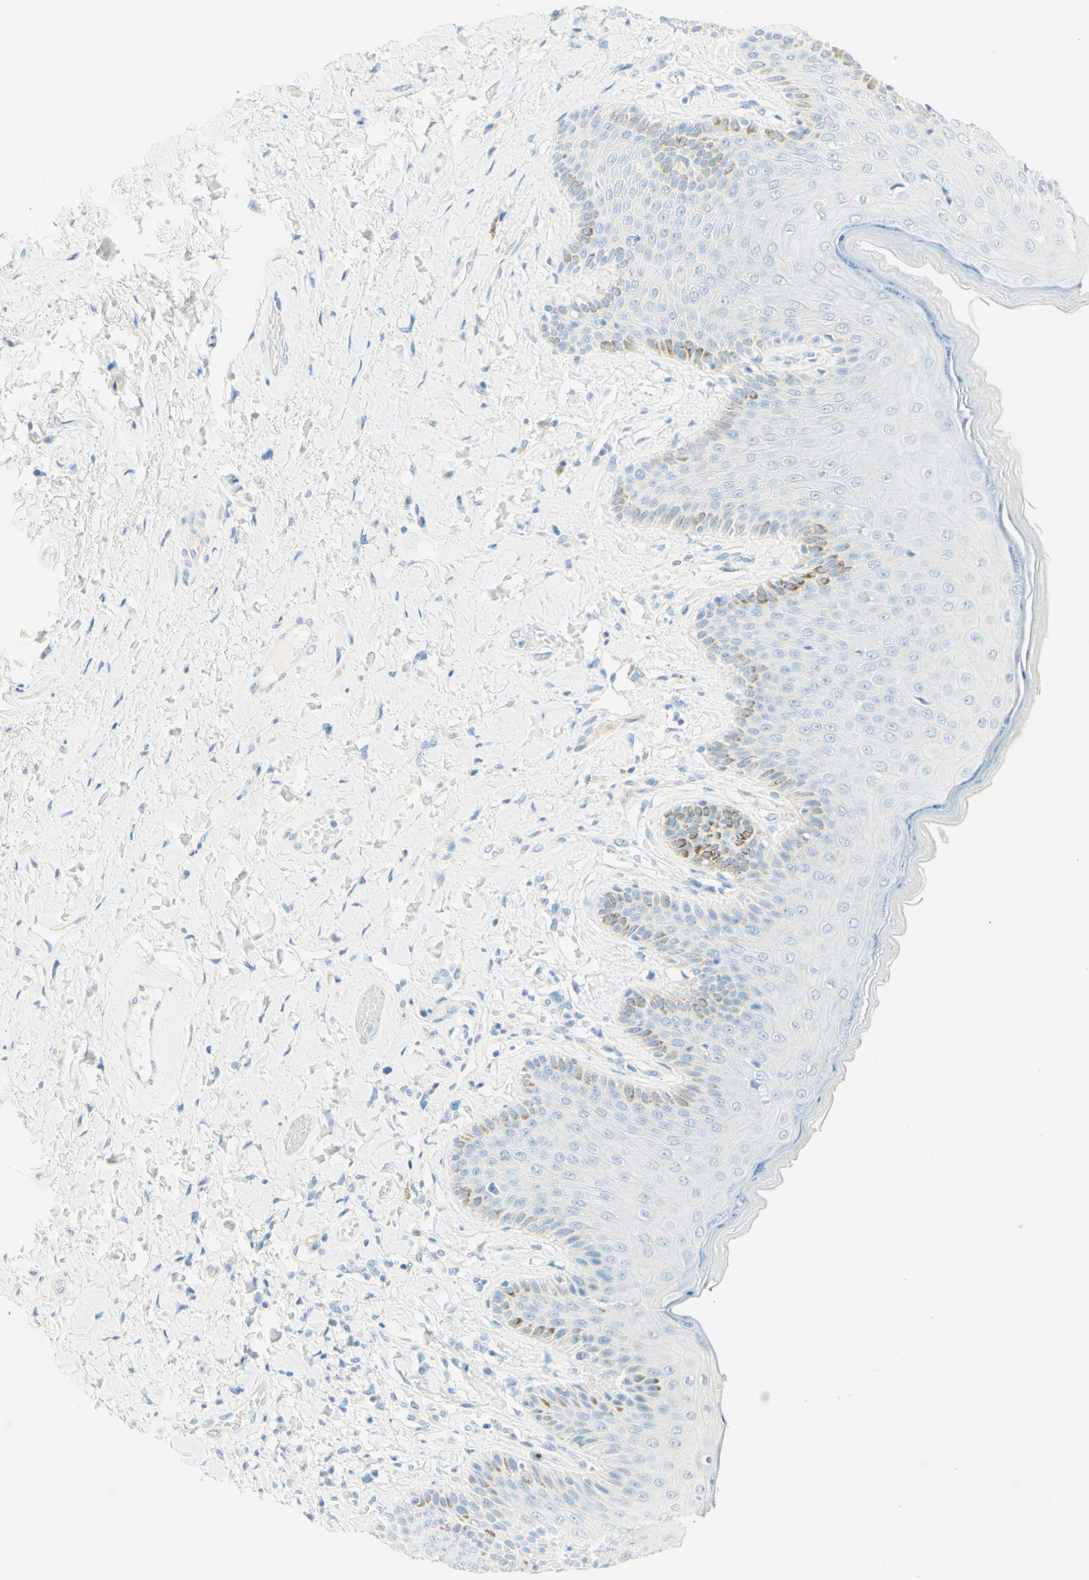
{"staining": {"intensity": "moderate", "quantity": "<25%", "location": "cytoplasmic/membranous"}, "tissue": "skin", "cell_type": "Epidermal cells", "image_type": "normal", "snomed": [{"axis": "morphology", "description": "Normal tissue, NOS"}, {"axis": "topography", "description": "Anal"}], "caption": "Immunohistochemical staining of benign human skin reveals low levels of moderate cytoplasmic/membranous positivity in approximately <25% of epidermal cells.", "gene": "TMEM132D", "patient": {"sex": "male", "age": 69}}